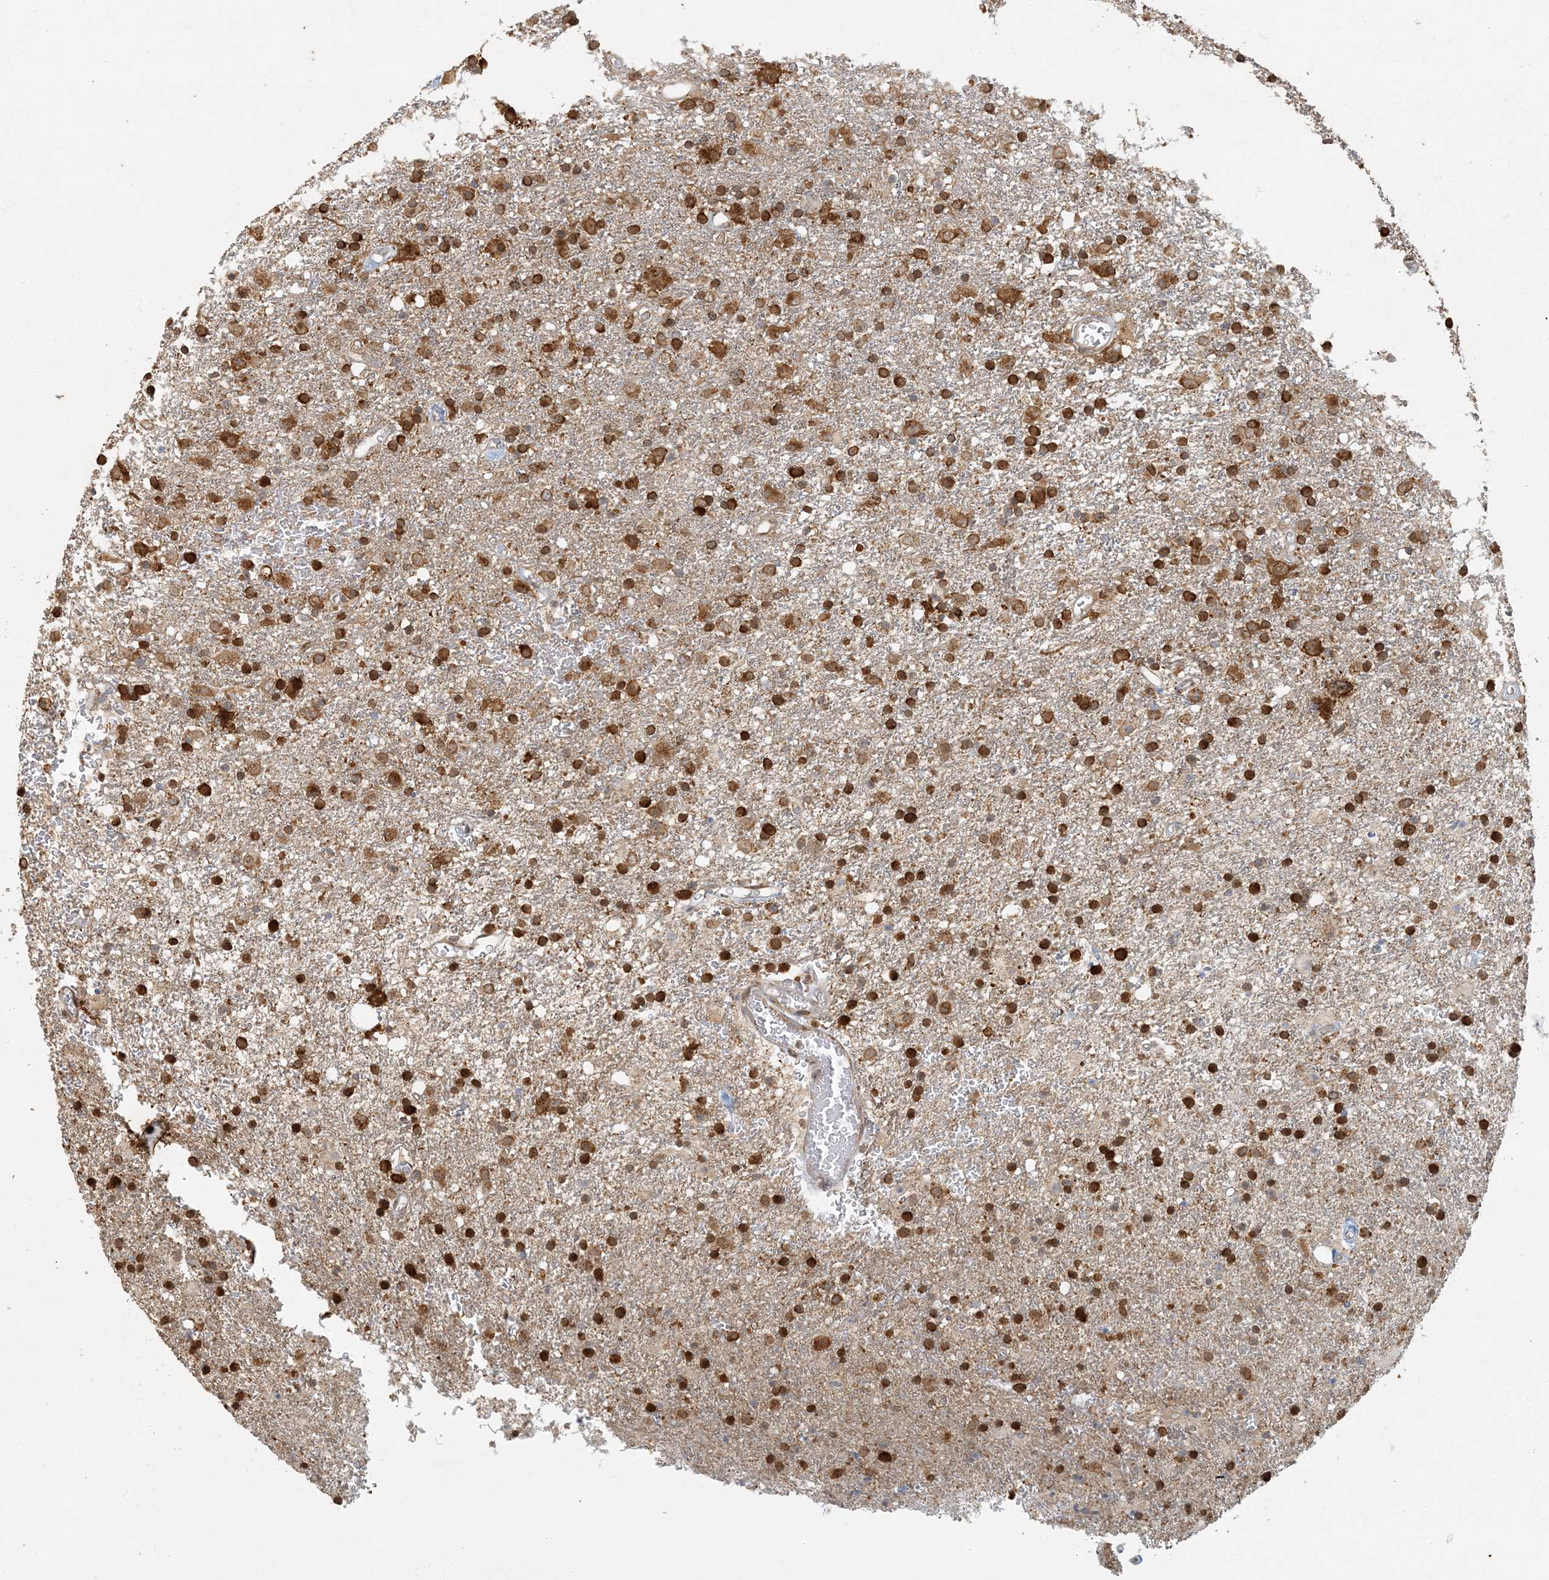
{"staining": {"intensity": "strong", "quantity": ">75%", "location": "cytoplasmic/membranous,nuclear"}, "tissue": "glioma", "cell_type": "Tumor cells", "image_type": "cancer", "snomed": [{"axis": "morphology", "description": "Glioma, malignant, Low grade"}, {"axis": "topography", "description": "Brain"}], "caption": "Protein expression analysis of glioma demonstrates strong cytoplasmic/membranous and nuclear staining in about >75% of tumor cells.", "gene": "AK9", "patient": {"sex": "male", "age": 65}}